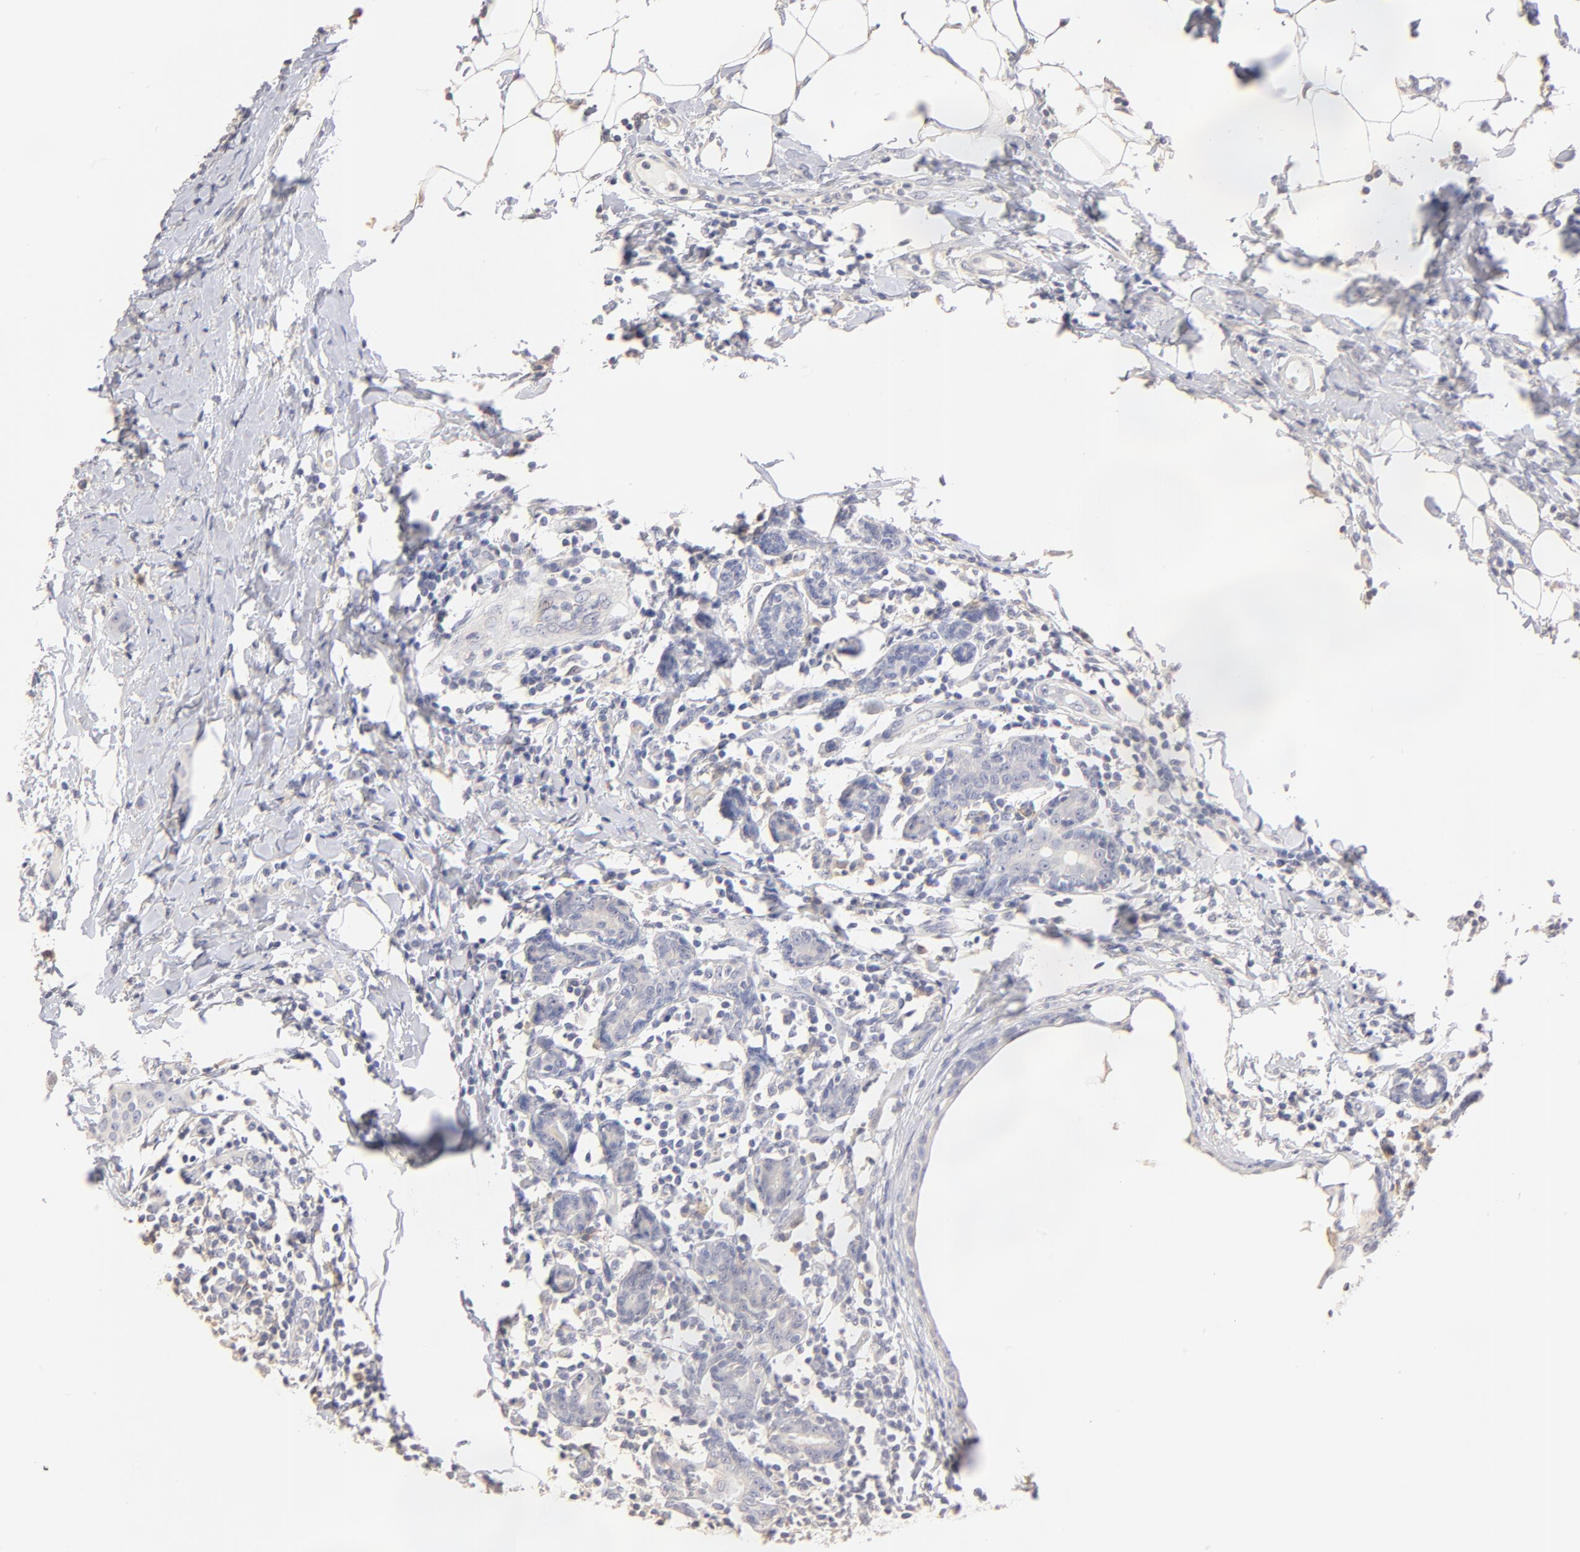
{"staining": {"intensity": "negative", "quantity": "none", "location": "none"}, "tissue": "breast cancer", "cell_type": "Tumor cells", "image_type": "cancer", "snomed": [{"axis": "morphology", "description": "Duct carcinoma"}, {"axis": "topography", "description": "Breast"}], "caption": "Tumor cells are negative for protein expression in human breast infiltrating ductal carcinoma. (Stains: DAB immunohistochemistry (IHC) with hematoxylin counter stain, Microscopy: brightfield microscopy at high magnification).", "gene": "ITGA8", "patient": {"sex": "female", "age": 40}}